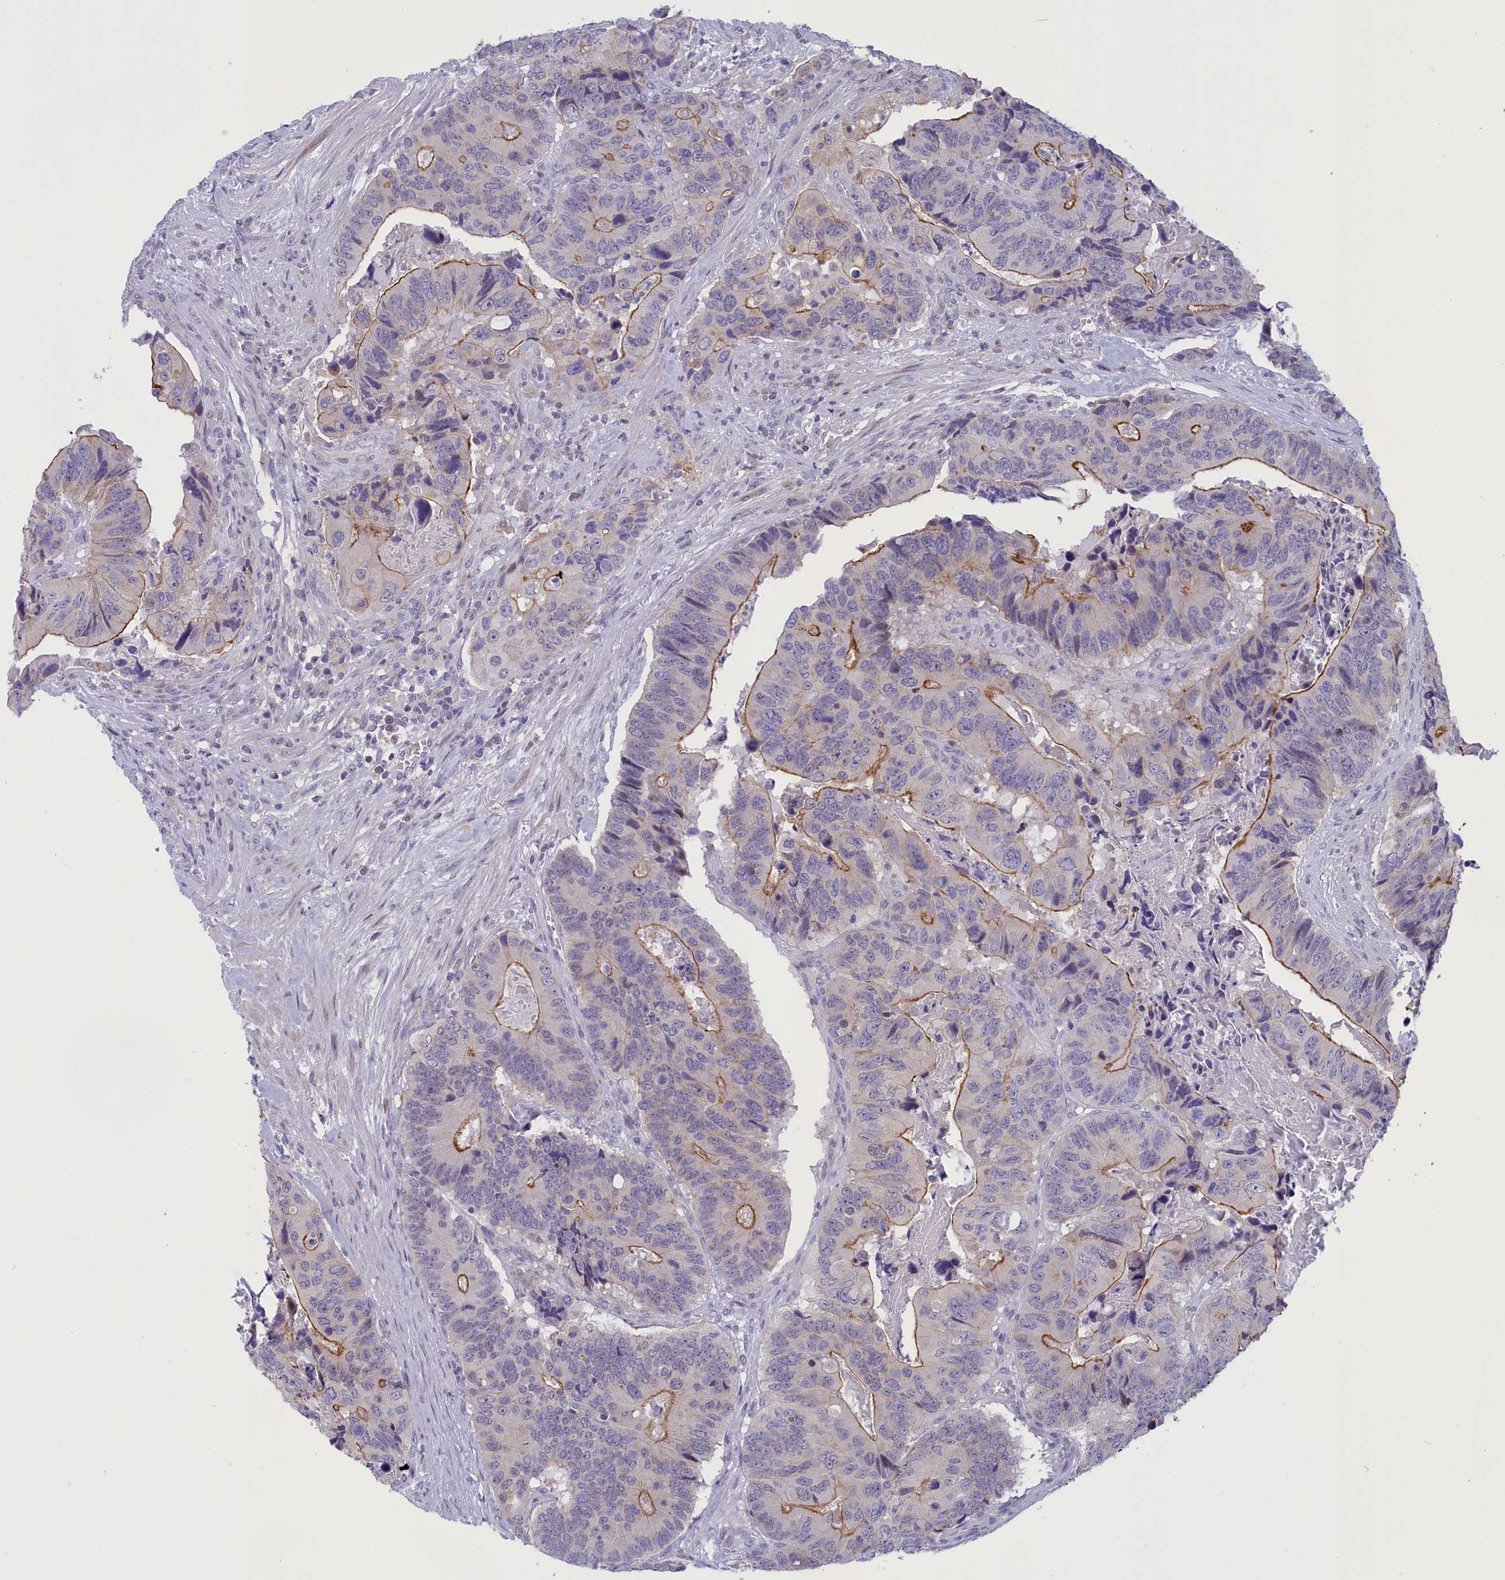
{"staining": {"intensity": "strong", "quantity": "<25%", "location": "cytoplasmic/membranous"}, "tissue": "colorectal cancer", "cell_type": "Tumor cells", "image_type": "cancer", "snomed": [{"axis": "morphology", "description": "Adenocarcinoma, NOS"}, {"axis": "topography", "description": "Colon"}], "caption": "A medium amount of strong cytoplasmic/membranous staining is appreciated in about <25% of tumor cells in adenocarcinoma (colorectal) tissue.", "gene": "CORO2A", "patient": {"sex": "male", "age": 84}}